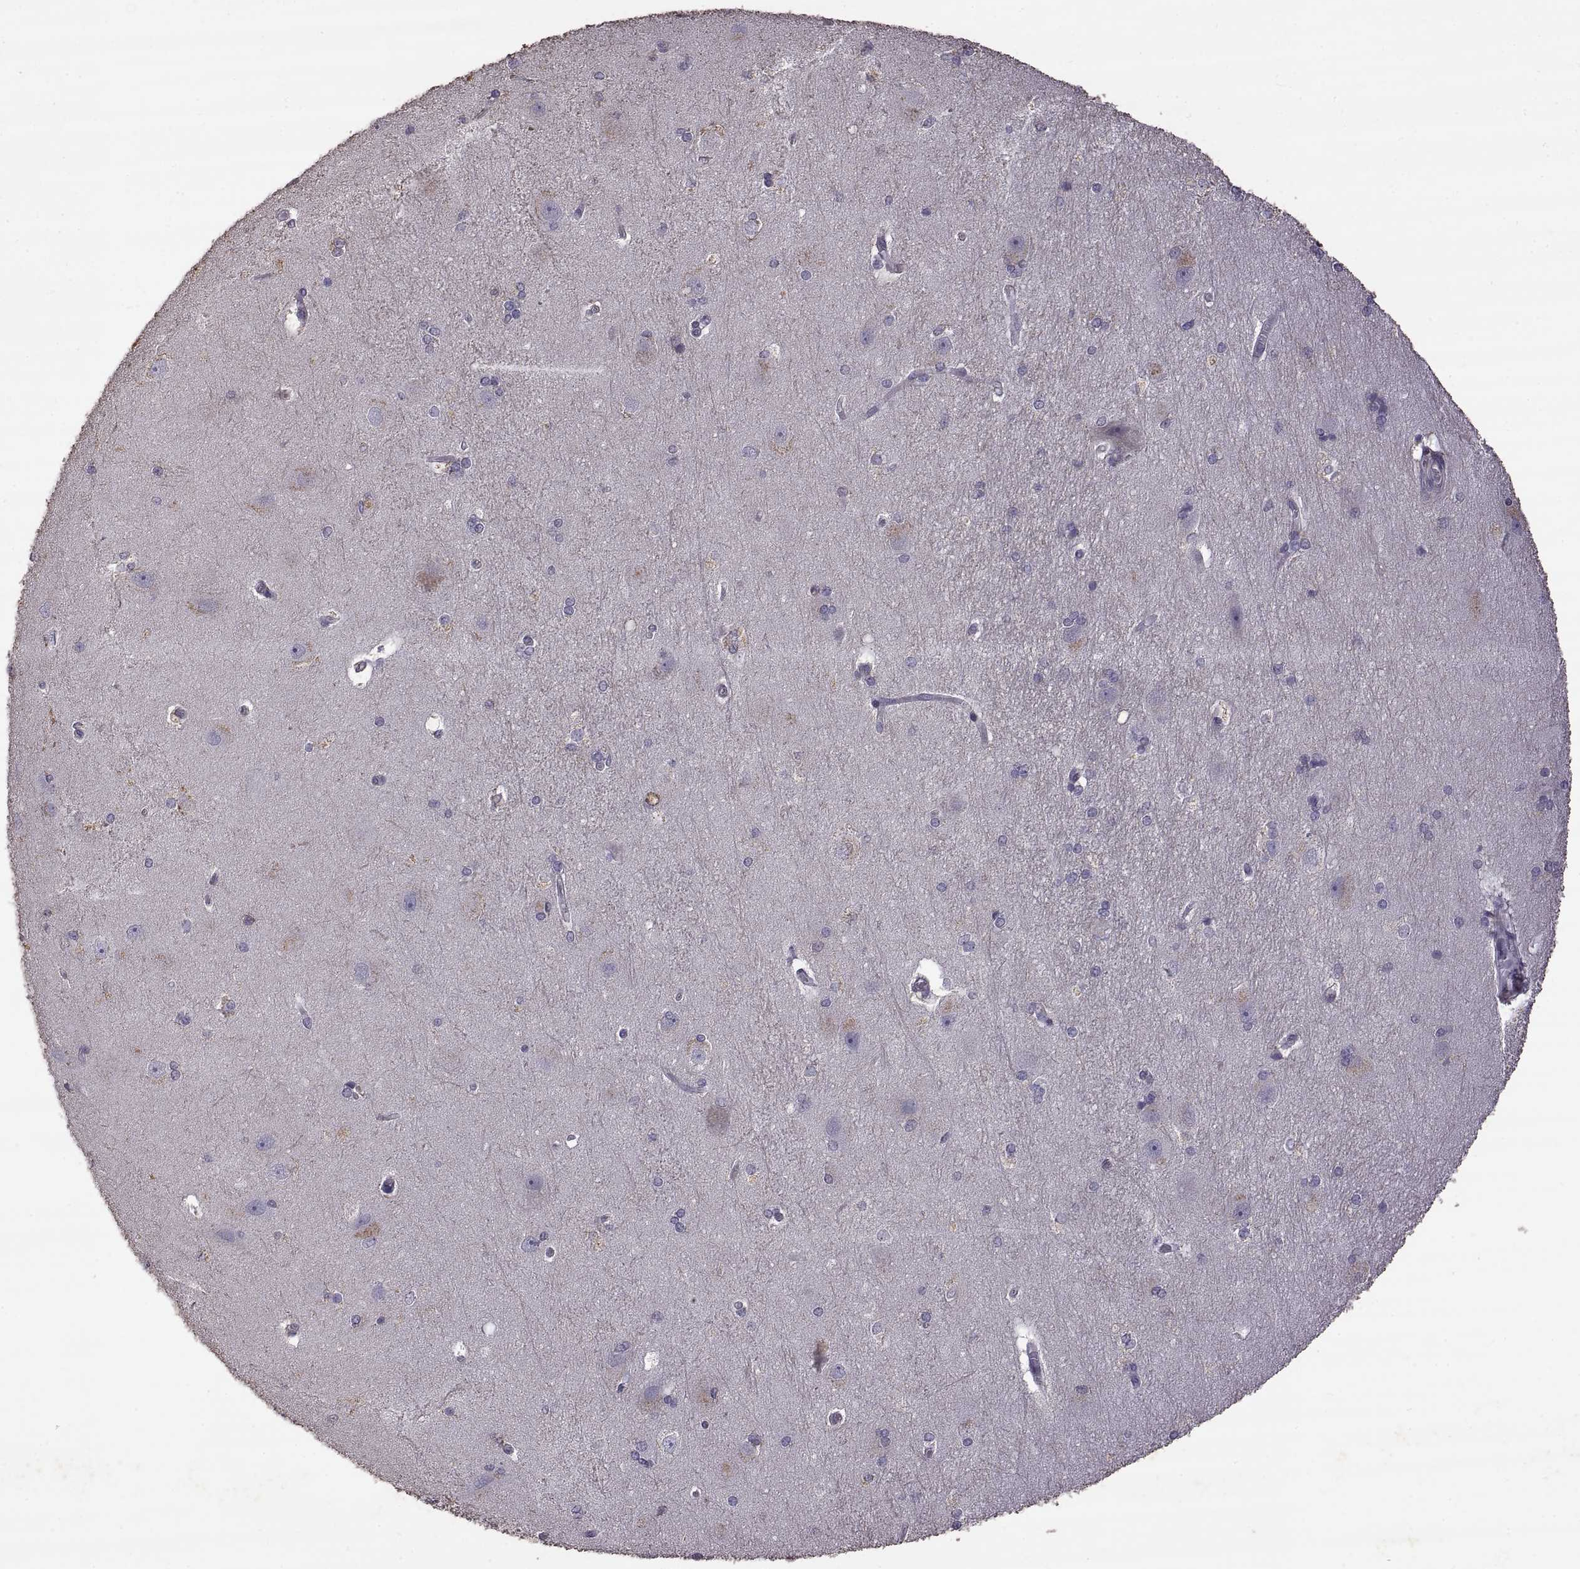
{"staining": {"intensity": "negative", "quantity": "none", "location": "none"}, "tissue": "hippocampus", "cell_type": "Glial cells", "image_type": "normal", "snomed": [{"axis": "morphology", "description": "Normal tissue, NOS"}, {"axis": "topography", "description": "Cerebral cortex"}, {"axis": "topography", "description": "Hippocampus"}], "caption": "An immunohistochemistry (IHC) micrograph of normal hippocampus is shown. There is no staining in glial cells of hippocampus.", "gene": "DEFB136", "patient": {"sex": "female", "age": 19}}